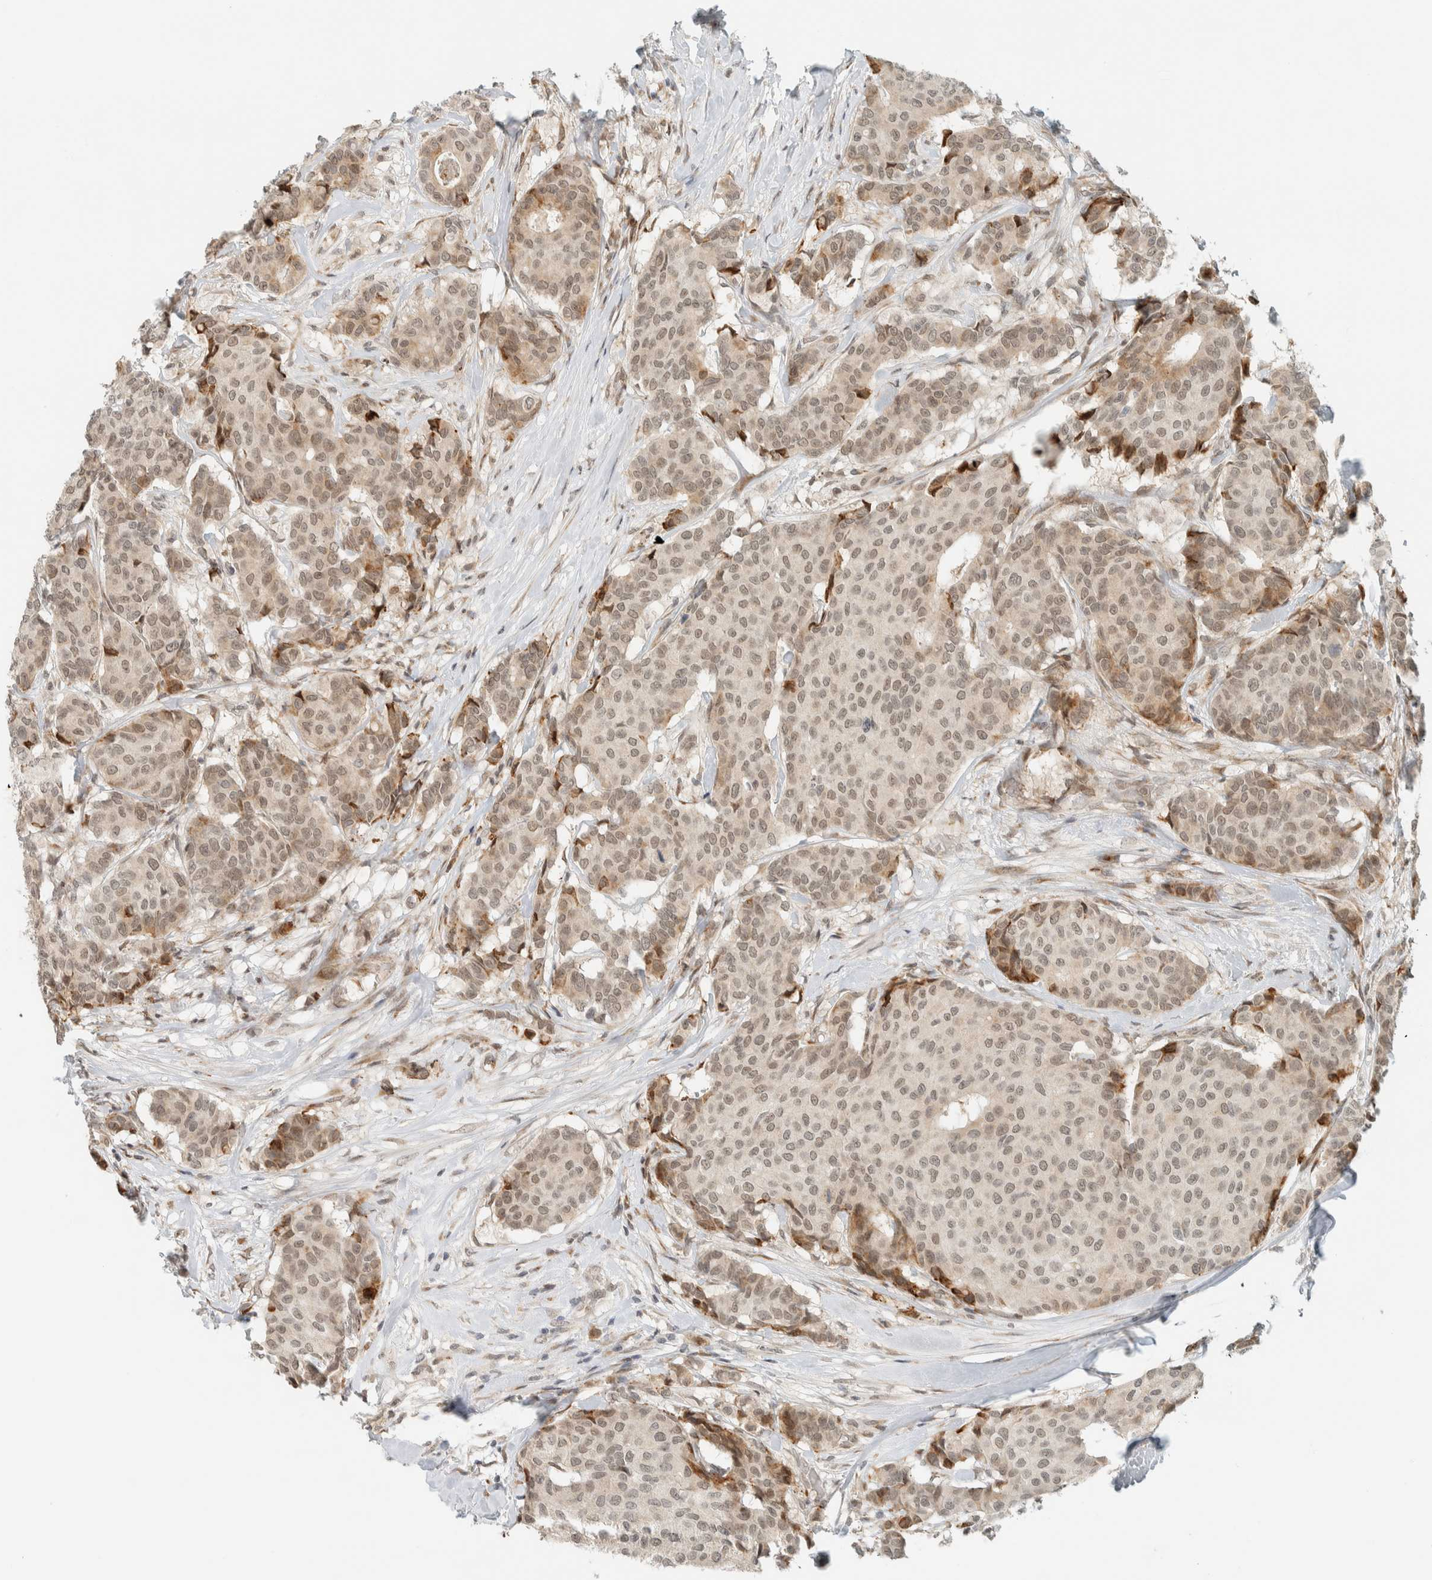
{"staining": {"intensity": "moderate", "quantity": "<25%", "location": "cytoplasmic/membranous,nuclear"}, "tissue": "breast cancer", "cell_type": "Tumor cells", "image_type": "cancer", "snomed": [{"axis": "morphology", "description": "Duct carcinoma"}, {"axis": "topography", "description": "Breast"}], "caption": "A brown stain highlights moderate cytoplasmic/membranous and nuclear staining of a protein in breast cancer (invasive ductal carcinoma) tumor cells.", "gene": "ITPRID1", "patient": {"sex": "female", "age": 75}}